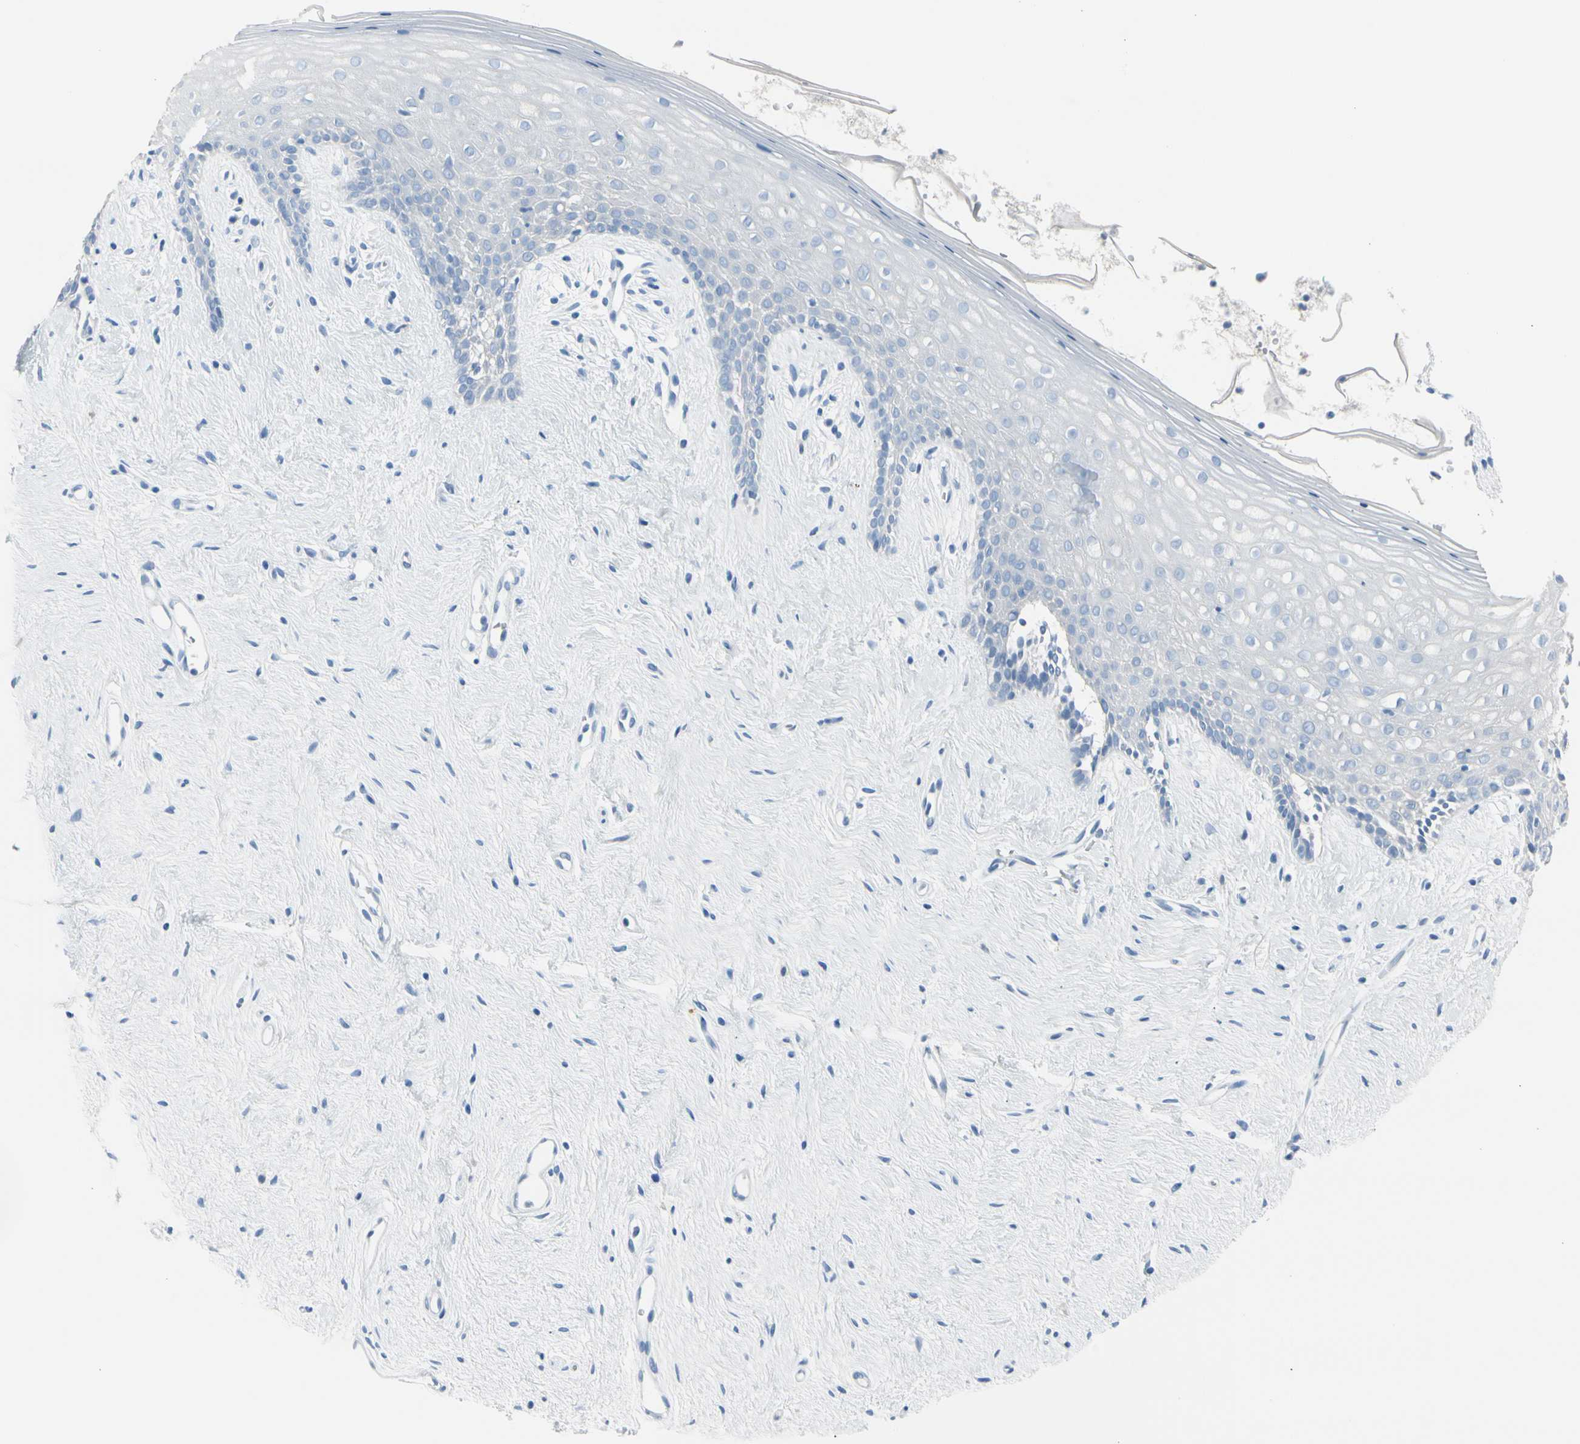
{"staining": {"intensity": "negative", "quantity": "none", "location": "none"}, "tissue": "vagina", "cell_type": "Squamous epithelial cells", "image_type": "normal", "snomed": [{"axis": "morphology", "description": "Normal tissue, NOS"}, {"axis": "topography", "description": "Vagina"}], "caption": "Immunohistochemical staining of benign vagina demonstrates no significant expression in squamous epithelial cells.", "gene": "TPO", "patient": {"sex": "female", "age": 44}}